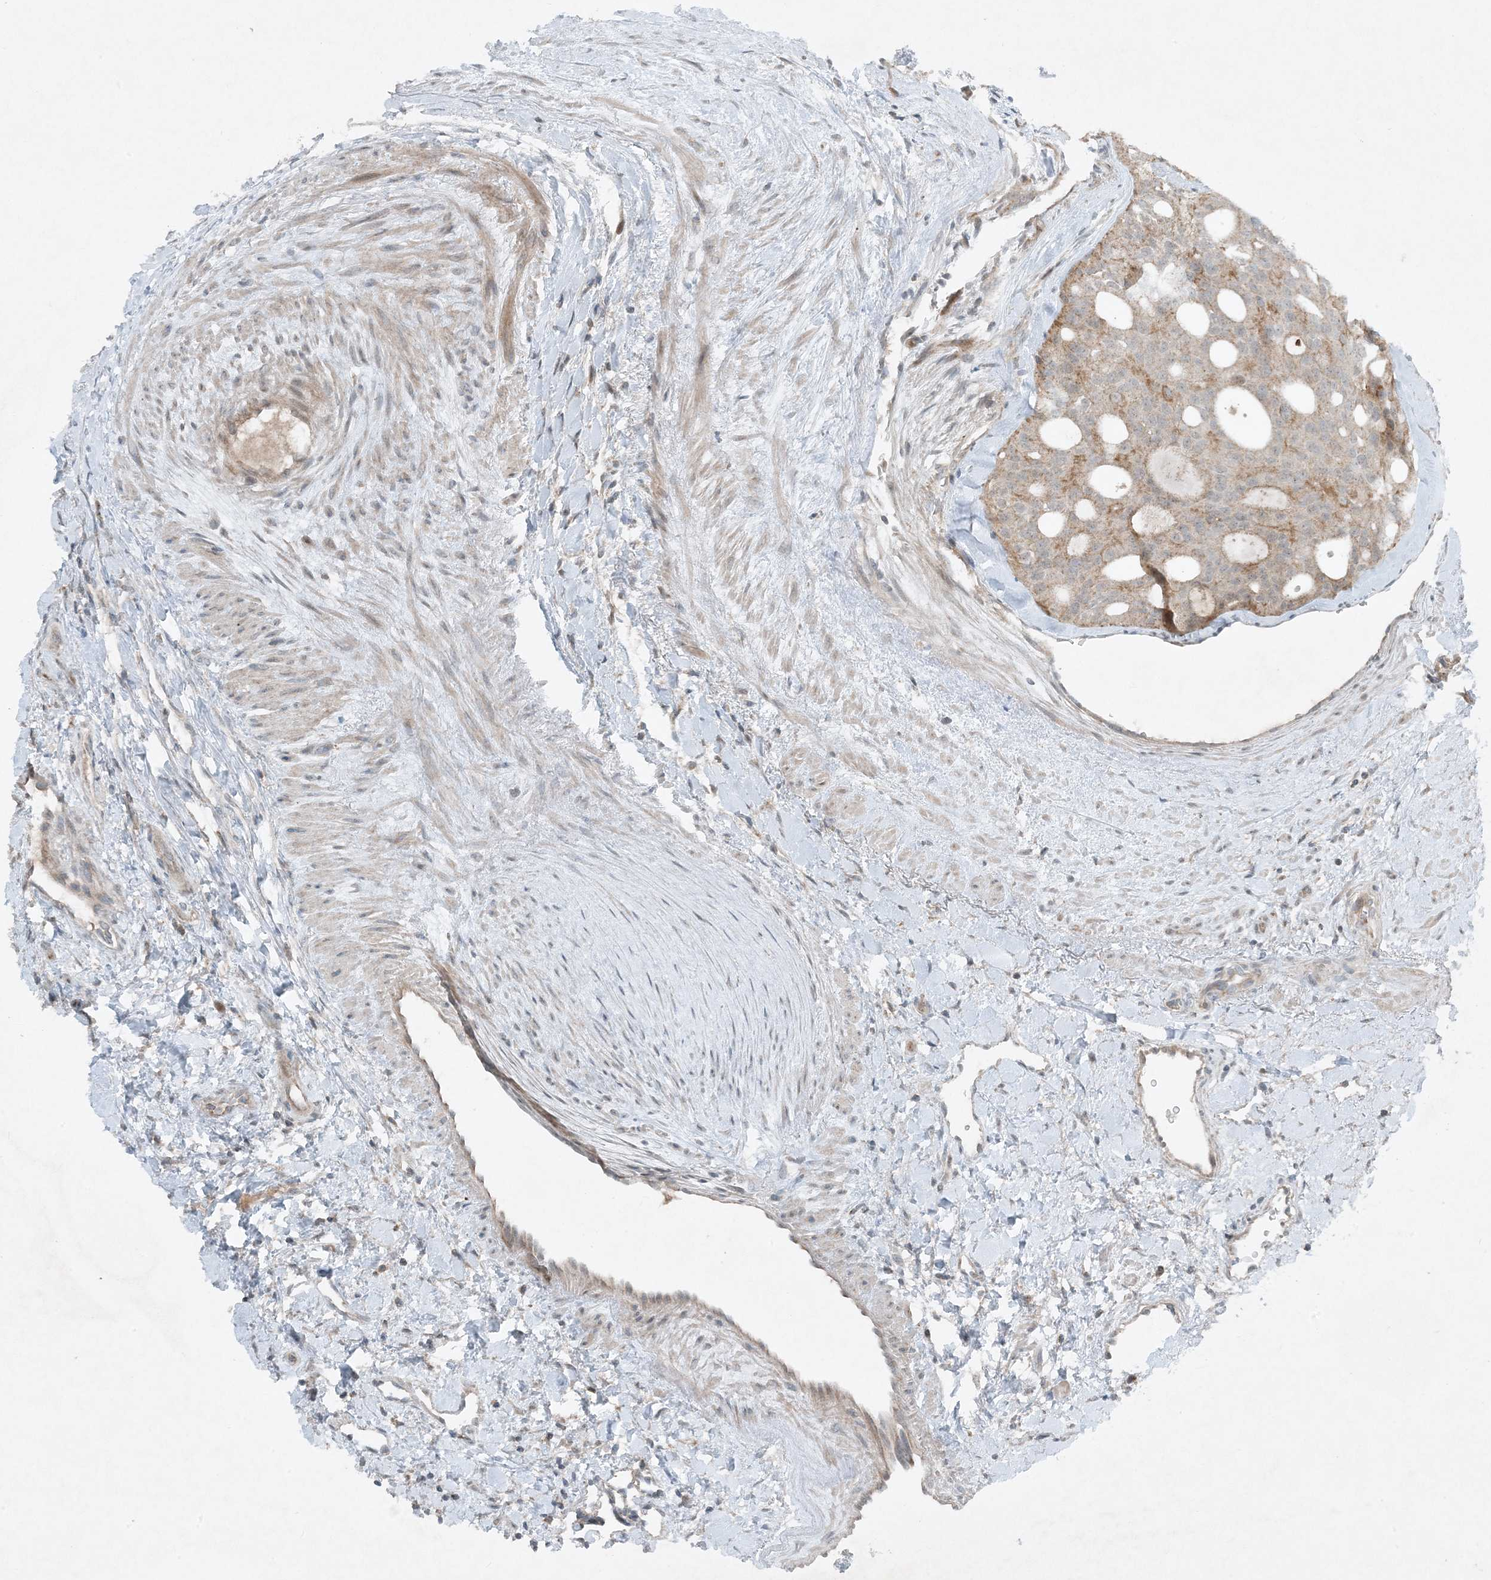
{"staining": {"intensity": "weak", "quantity": ">75%", "location": "cytoplasmic/membranous"}, "tissue": "thyroid cancer", "cell_type": "Tumor cells", "image_type": "cancer", "snomed": [{"axis": "morphology", "description": "Follicular adenoma carcinoma, NOS"}, {"axis": "topography", "description": "Thyroid gland"}], "caption": "Immunohistochemistry histopathology image of neoplastic tissue: human follicular adenoma carcinoma (thyroid) stained using IHC shows low levels of weak protein expression localized specifically in the cytoplasmic/membranous of tumor cells, appearing as a cytoplasmic/membranous brown color.", "gene": "MITD1", "patient": {"sex": "male", "age": 75}}